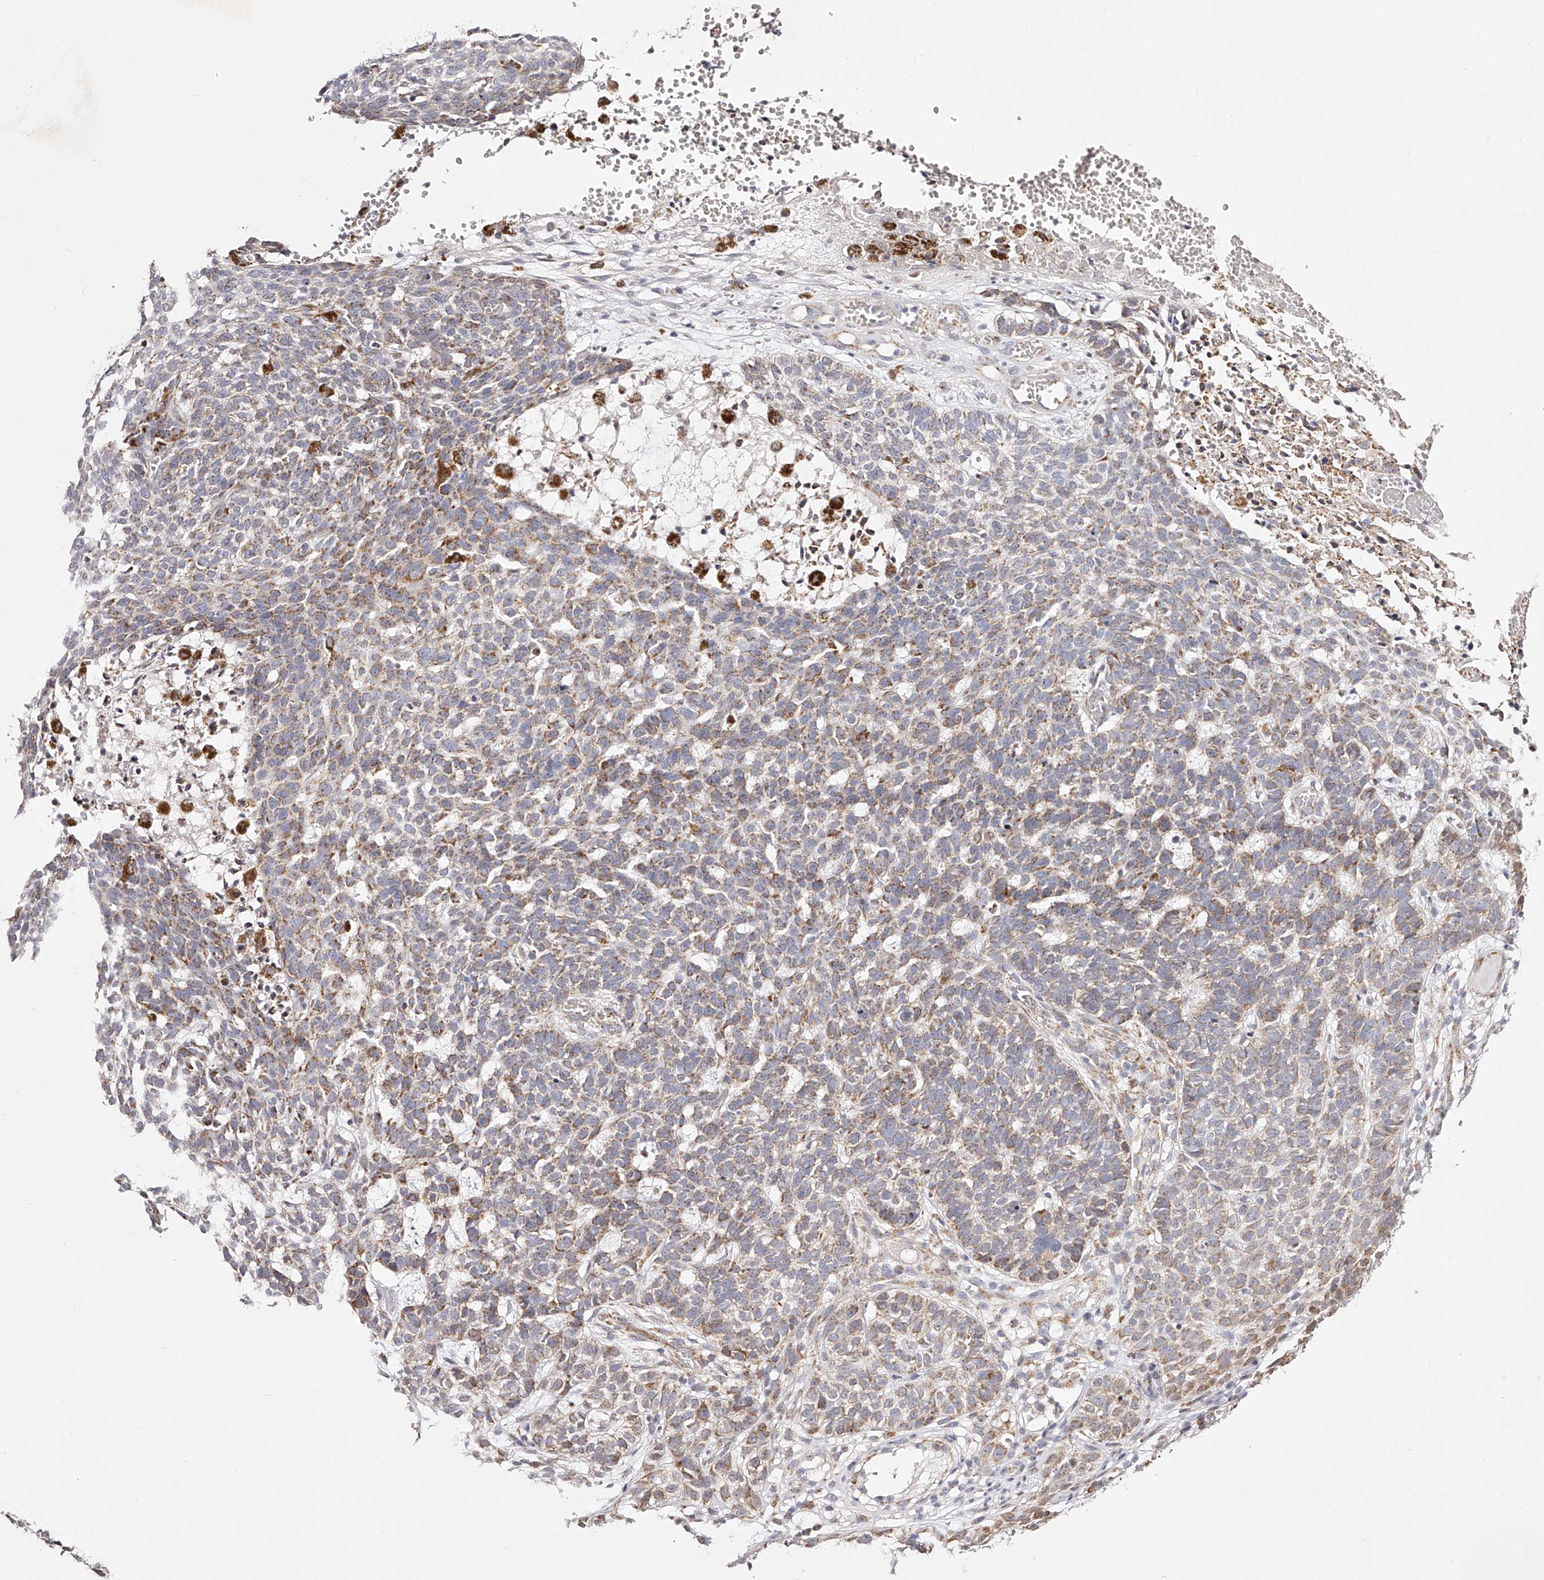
{"staining": {"intensity": "moderate", "quantity": "25%-75%", "location": "cytoplasmic/membranous"}, "tissue": "skin cancer", "cell_type": "Tumor cells", "image_type": "cancer", "snomed": [{"axis": "morphology", "description": "Basal cell carcinoma"}, {"axis": "topography", "description": "Skin"}], "caption": "A brown stain labels moderate cytoplasmic/membranous staining of a protein in human skin cancer (basal cell carcinoma) tumor cells.", "gene": "NDUFV3", "patient": {"sex": "male", "age": 85}}